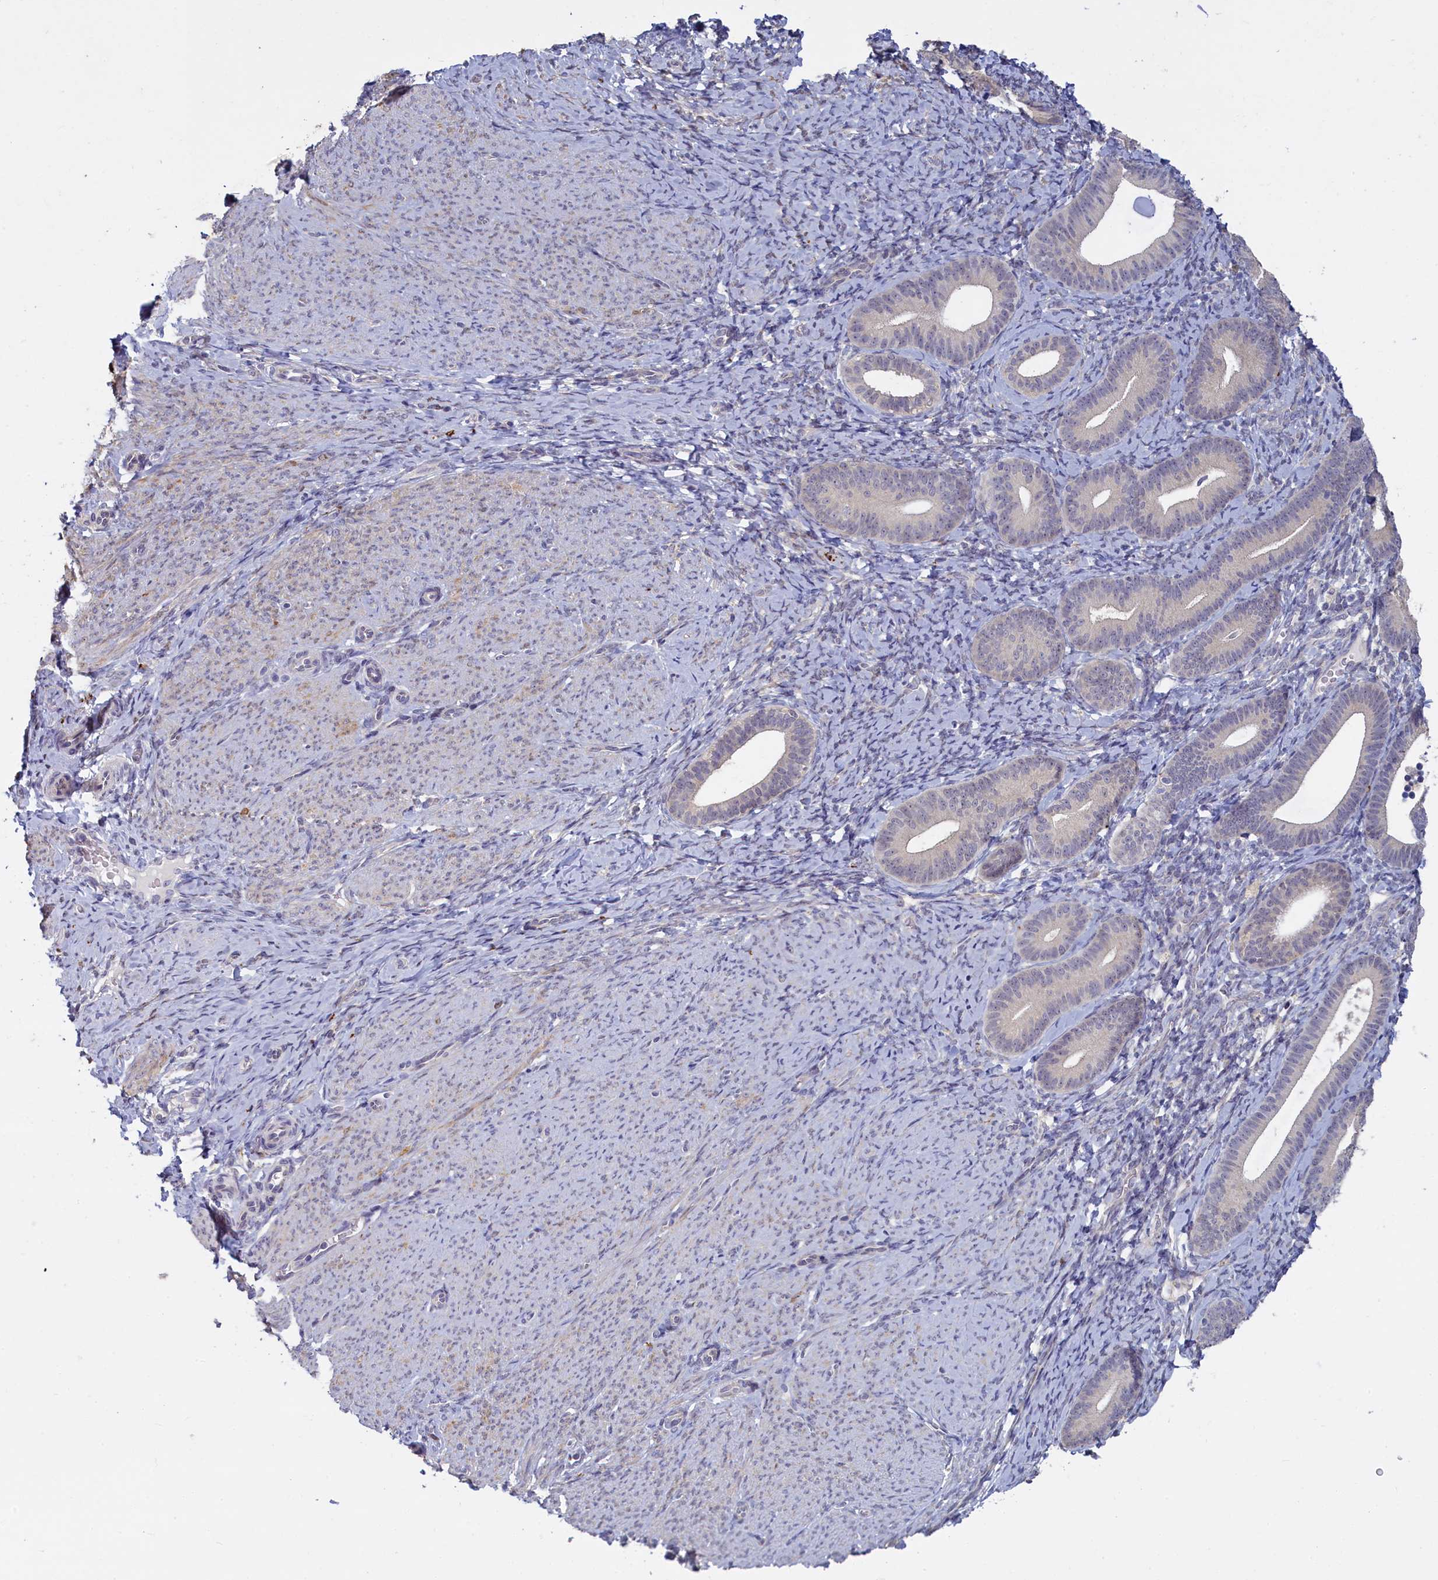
{"staining": {"intensity": "negative", "quantity": "none", "location": "none"}, "tissue": "endometrium", "cell_type": "Cells in endometrial stroma", "image_type": "normal", "snomed": [{"axis": "morphology", "description": "Normal tissue, NOS"}, {"axis": "topography", "description": "Endometrium"}], "caption": "Normal endometrium was stained to show a protein in brown. There is no significant expression in cells in endometrial stroma. (IHC, brightfield microscopy, high magnification).", "gene": "UCHL3", "patient": {"sex": "female", "age": 65}}